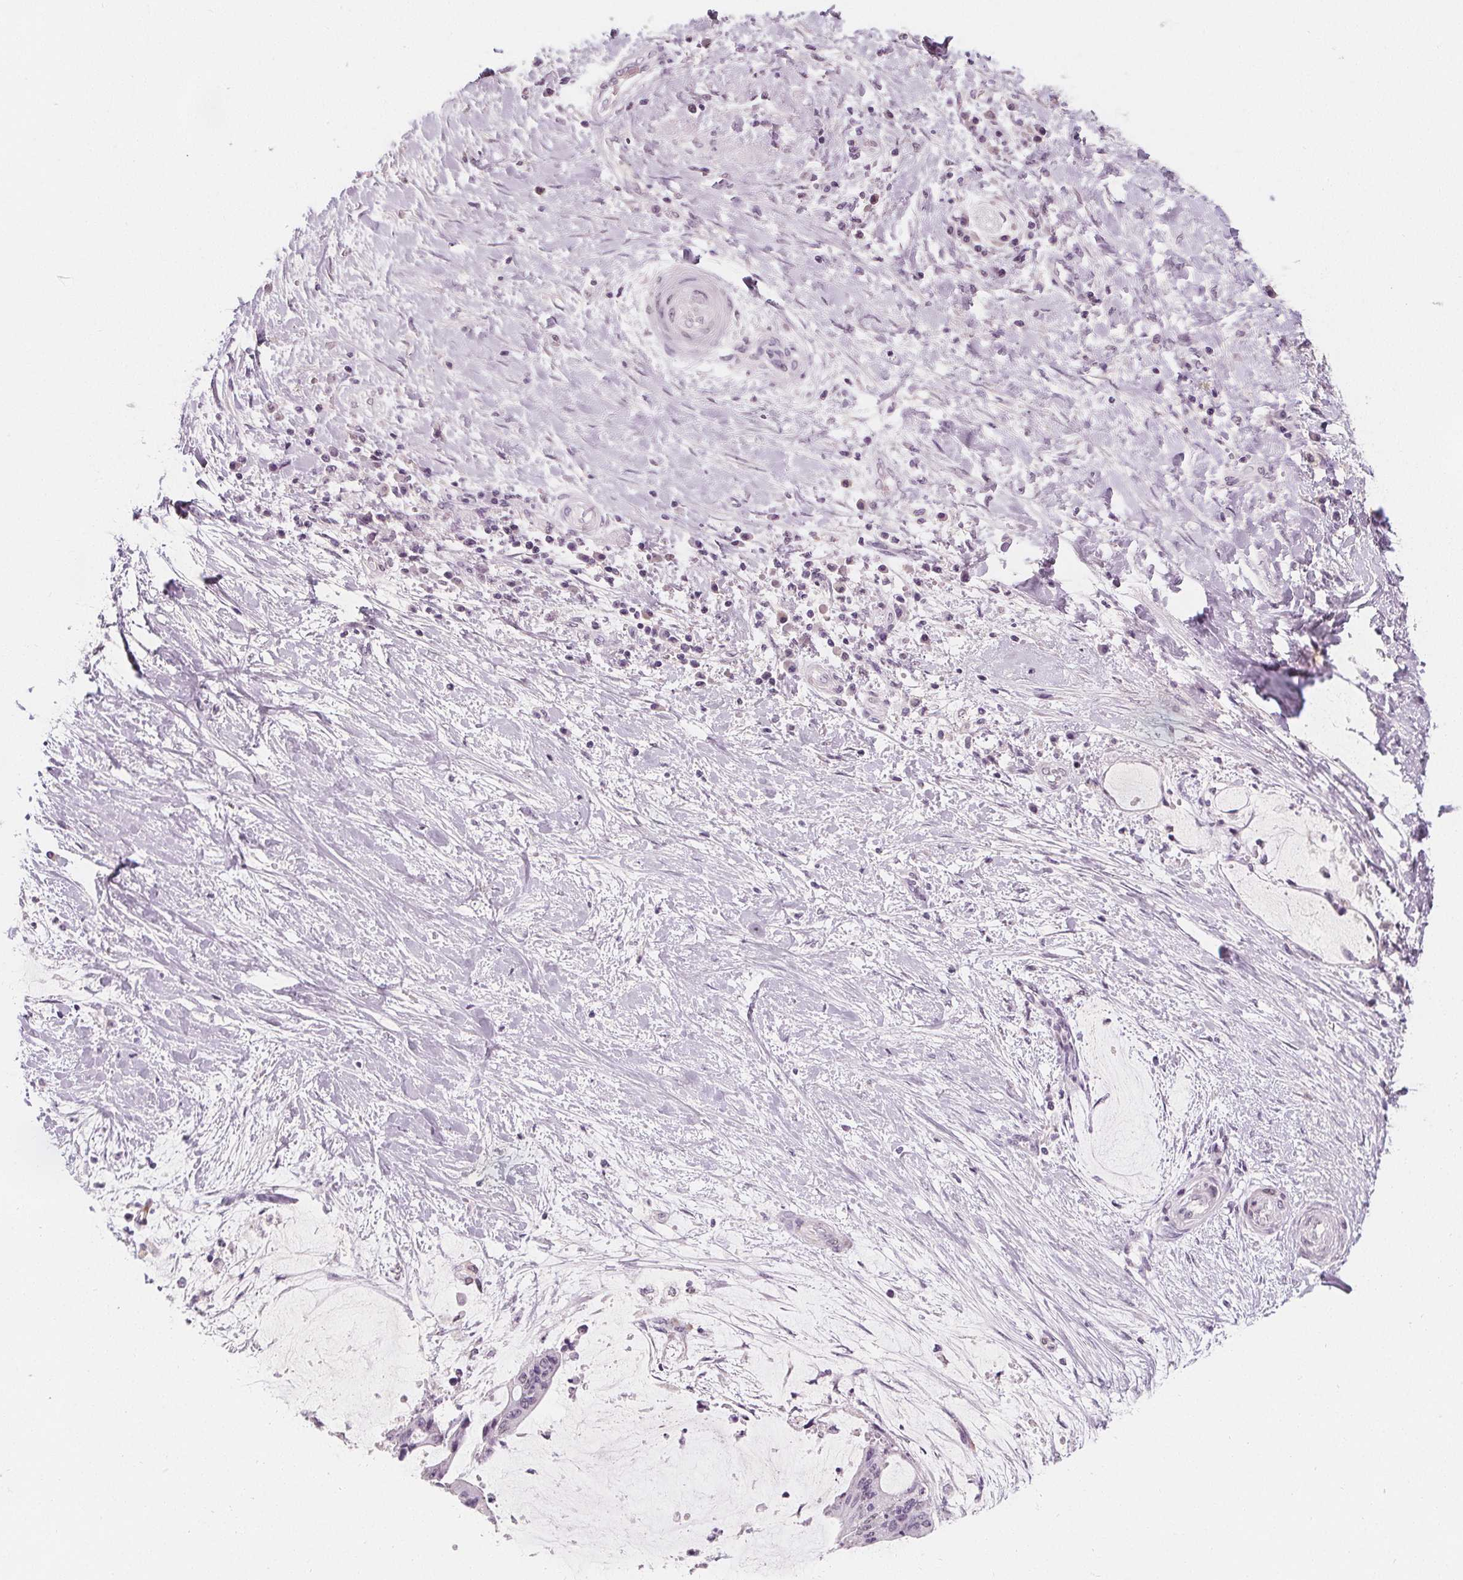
{"staining": {"intensity": "negative", "quantity": "none", "location": "none"}, "tissue": "liver cancer", "cell_type": "Tumor cells", "image_type": "cancer", "snomed": [{"axis": "morphology", "description": "Cholangiocarcinoma"}, {"axis": "topography", "description": "Liver"}], "caption": "This is a histopathology image of IHC staining of liver cancer (cholangiocarcinoma), which shows no positivity in tumor cells.", "gene": "DBX2", "patient": {"sex": "female", "age": 73}}